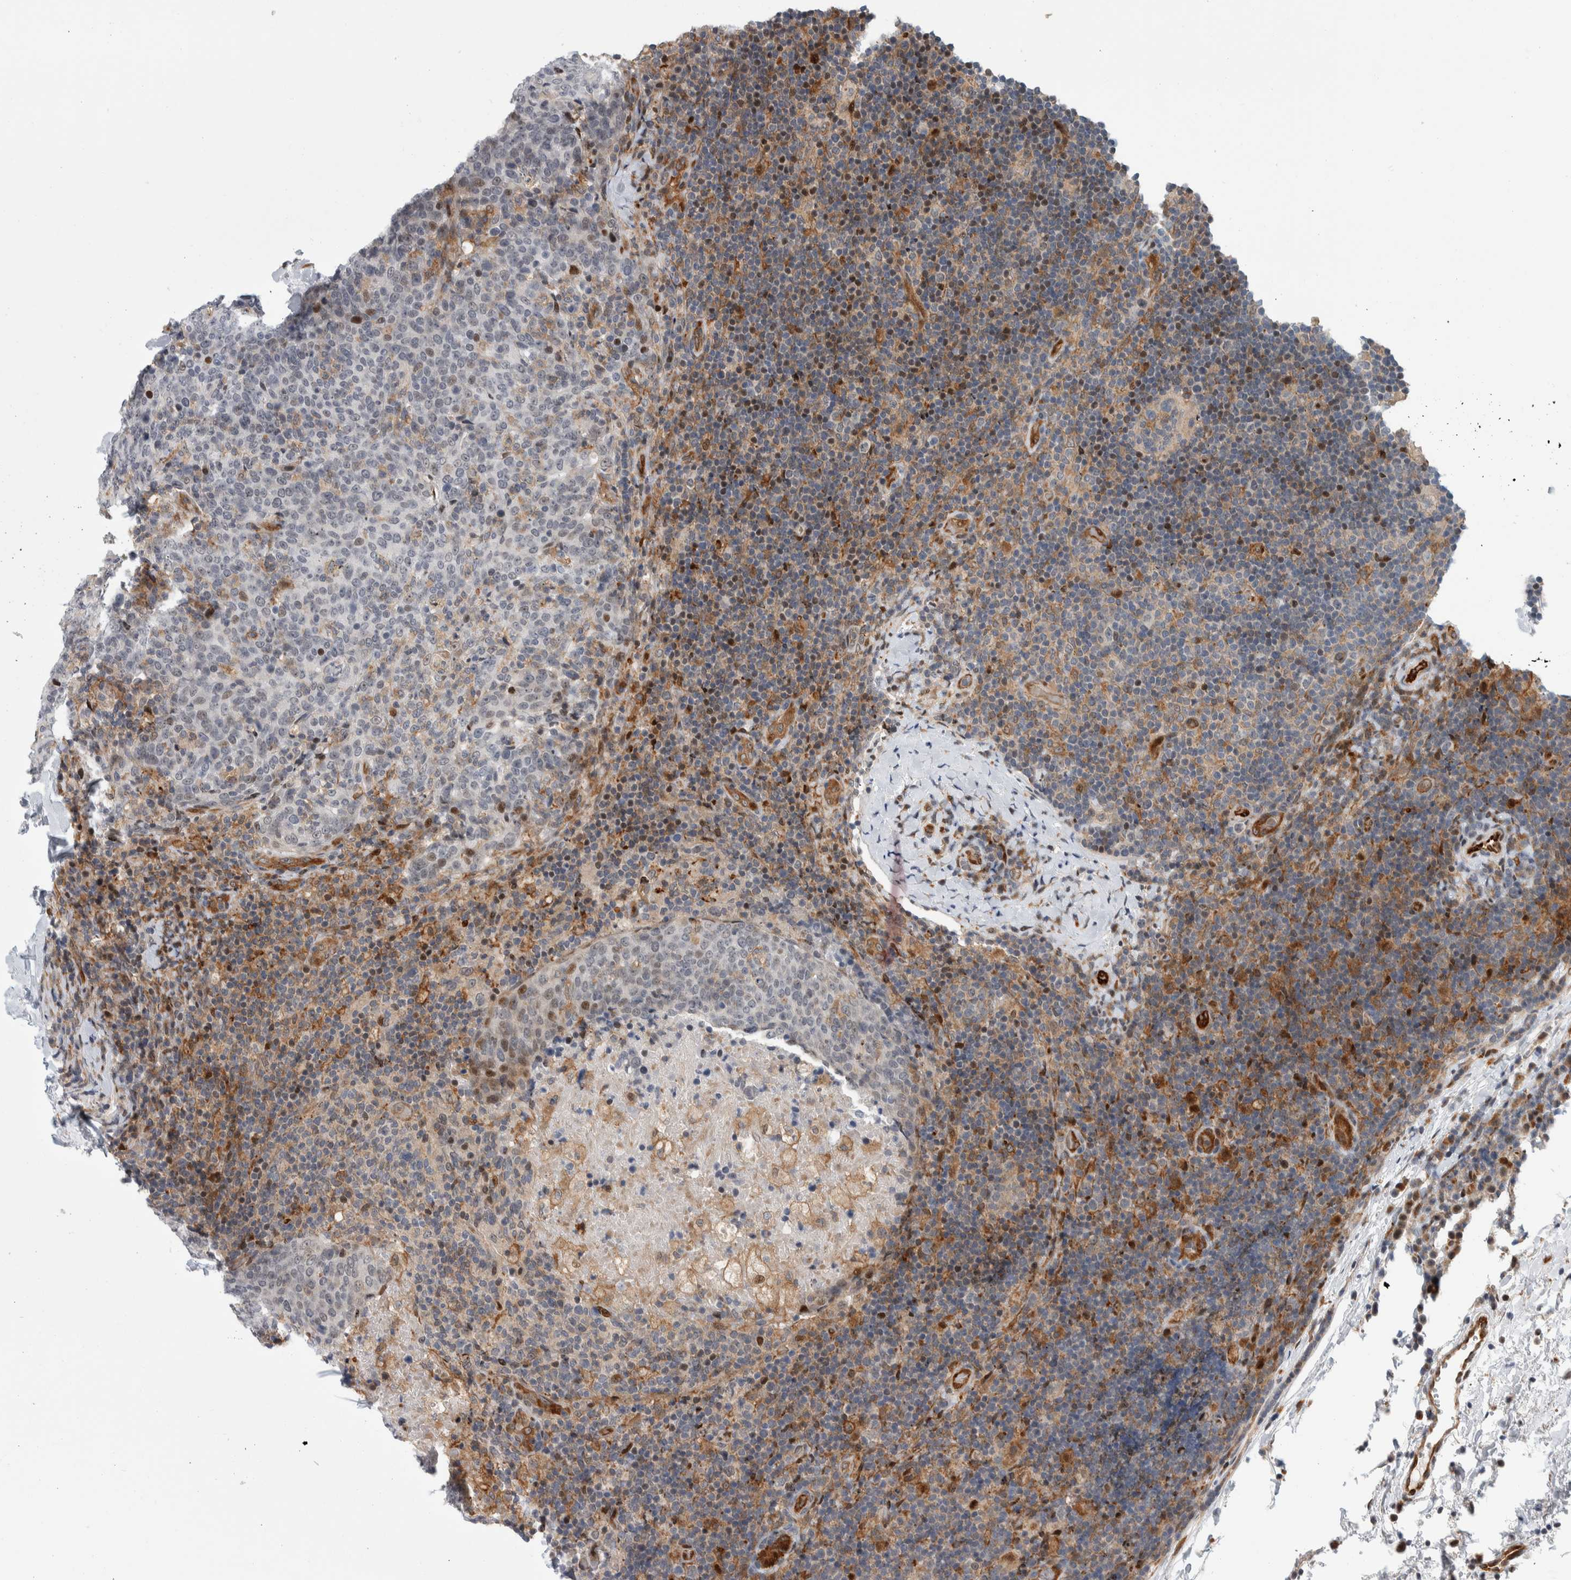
{"staining": {"intensity": "negative", "quantity": "none", "location": "none"}, "tissue": "head and neck cancer", "cell_type": "Tumor cells", "image_type": "cancer", "snomed": [{"axis": "morphology", "description": "Squamous cell carcinoma, NOS"}, {"axis": "morphology", "description": "Squamous cell carcinoma, metastatic, NOS"}, {"axis": "topography", "description": "Lymph node"}, {"axis": "topography", "description": "Head-Neck"}], "caption": "Immunohistochemical staining of head and neck cancer (metastatic squamous cell carcinoma) demonstrates no significant staining in tumor cells.", "gene": "MSL1", "patient": {"sex": "male", "age": 62}}